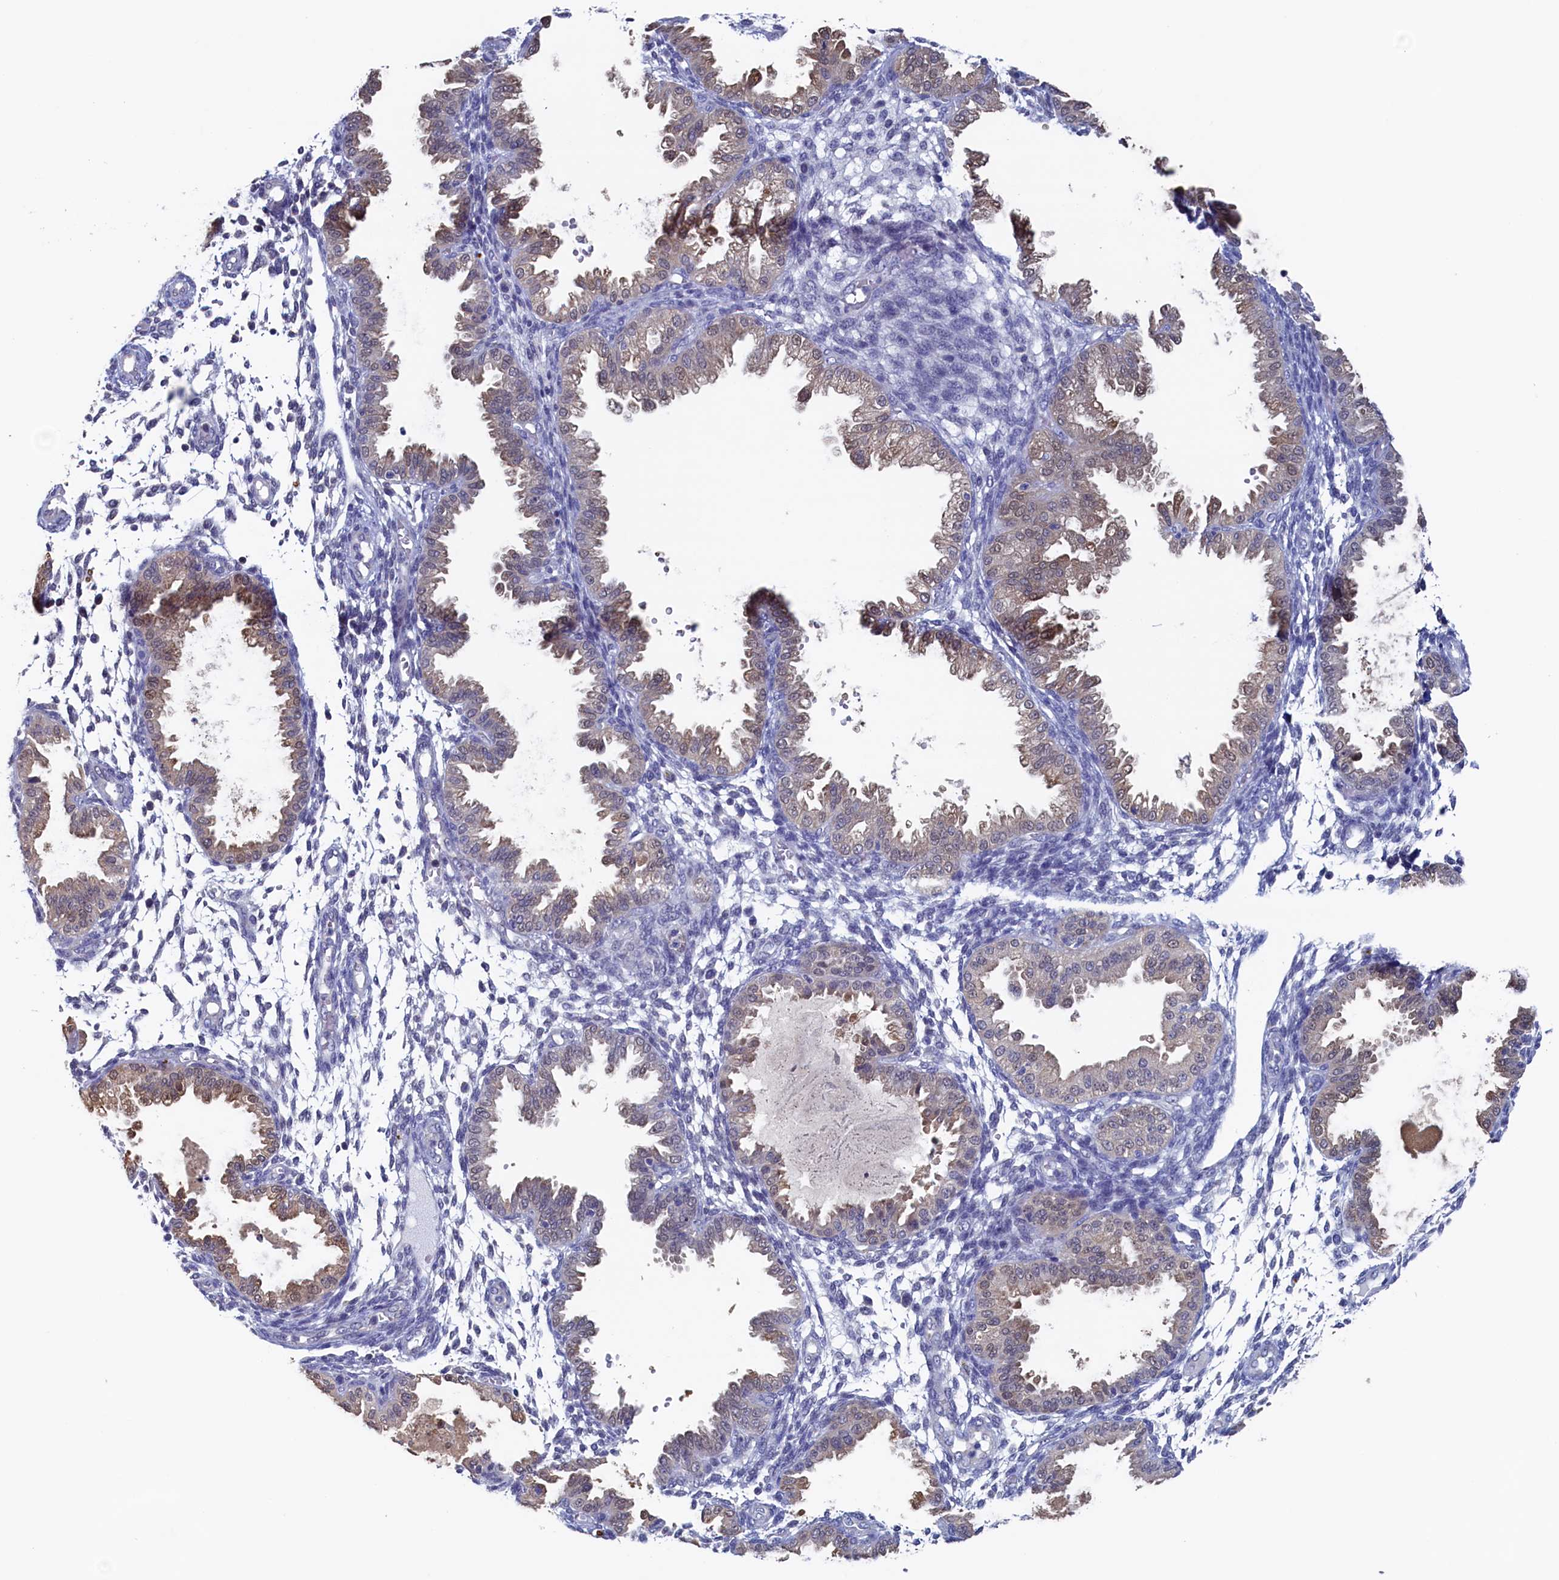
{"staining": {"intensity": "negative", "quantity": "none", "location": "none"}, "tissue": "endometrium", "cell_type": "Cells in endometrial stroma", "image_type": "normal", "snomed": [{"axis": "morphology", "description": "Normal tissue, NOS"}, {"axis": "topography", "description": "Endometrium"}], "caption": "DAB (3,3'-diaminobenzidine) immunohistochemical staining of normal human endometrium exhibits no significant staining in cells in endometrial stroma.", "gene": "C11orf54", "patient": {"sex": "female", "age": 33}}